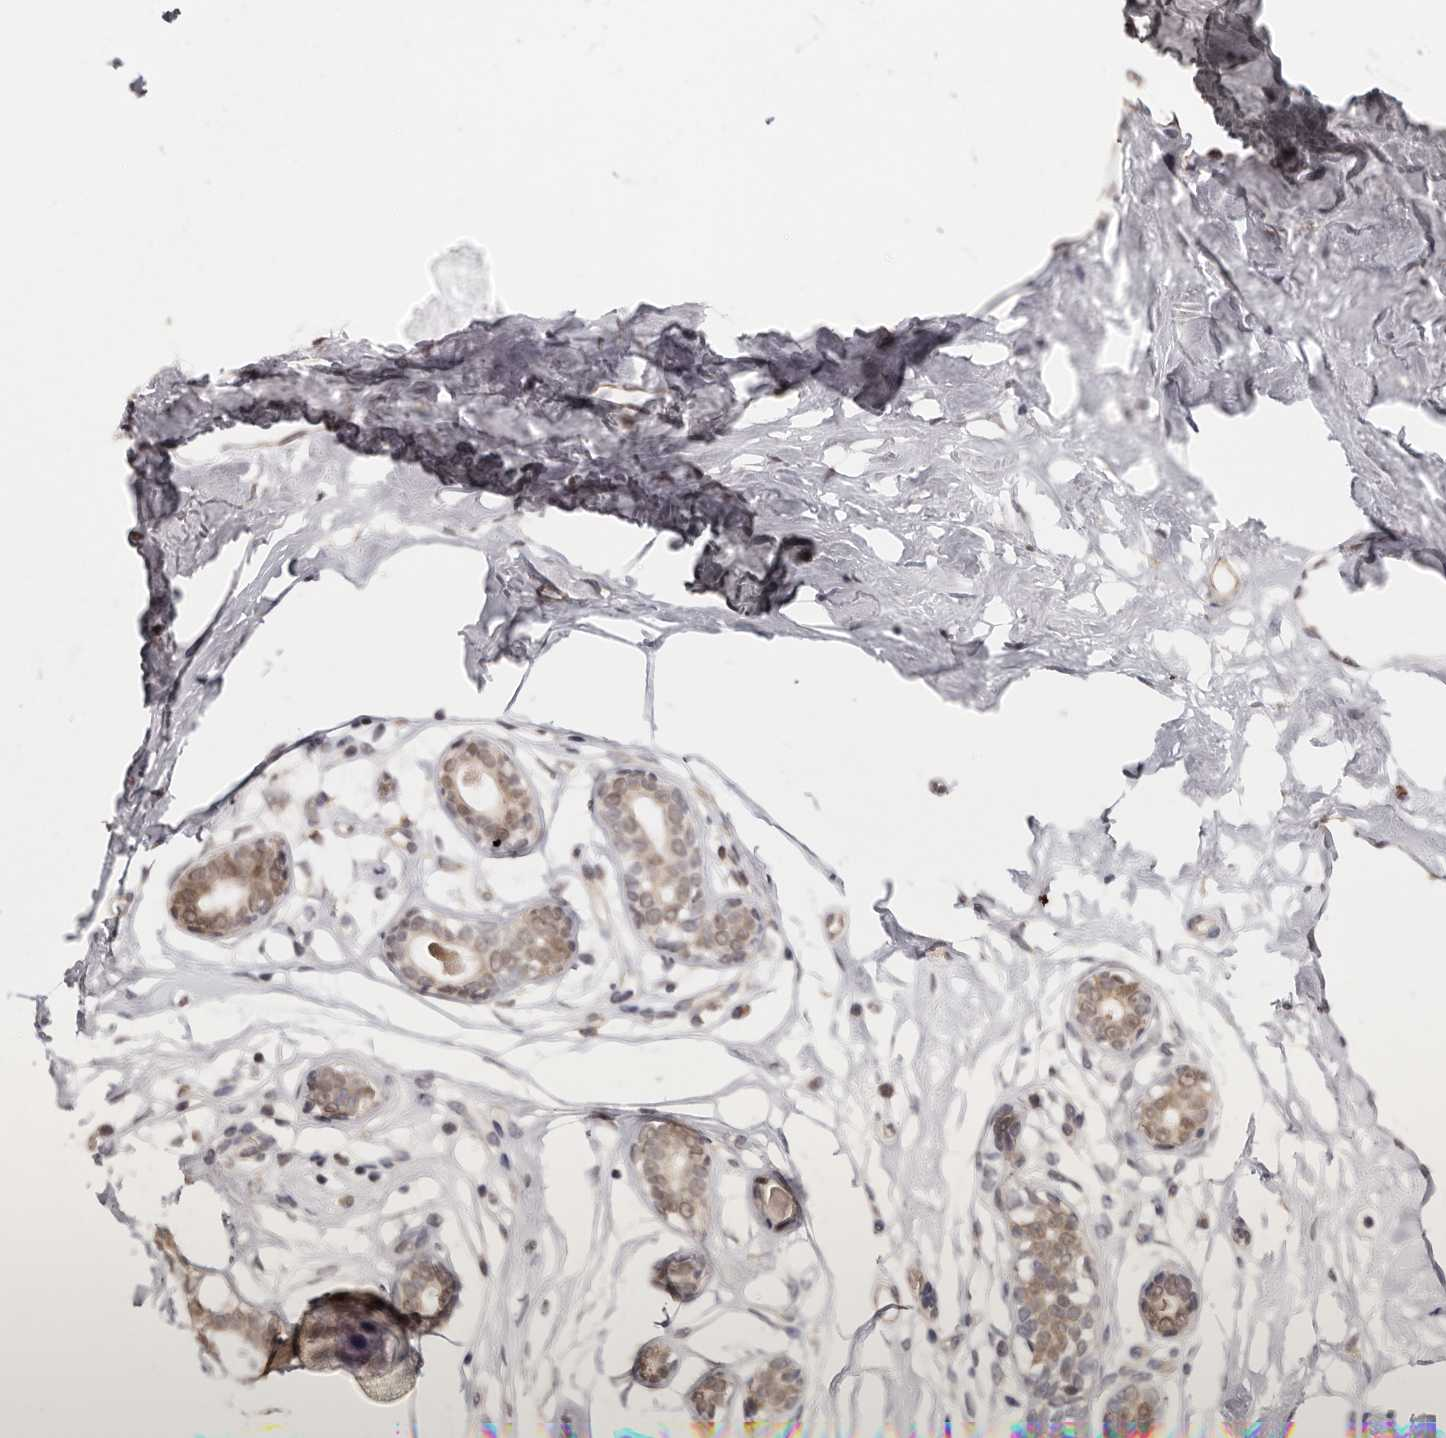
{"staining": {"intensity": "negative", "quantity": "none", "location": "none"}, "tissue": "breast", "cell_type": "Adipocytes", "image_type": "normal", "snomed": [{"axis": "morphology", "description": "Normal tissue, NOS"}, {"axis": "morphology", "description": "Adenoma, NOS"}, {"axis": "topography", "description": "Breast"}], "caption": "Immunohistochemistry (IHC) image of normal breast: human breast stained with DAB reveals no significant protein positivity in adipocytes.", "gene": "MED8", "patient": {"sex": "female", "age": 23}}